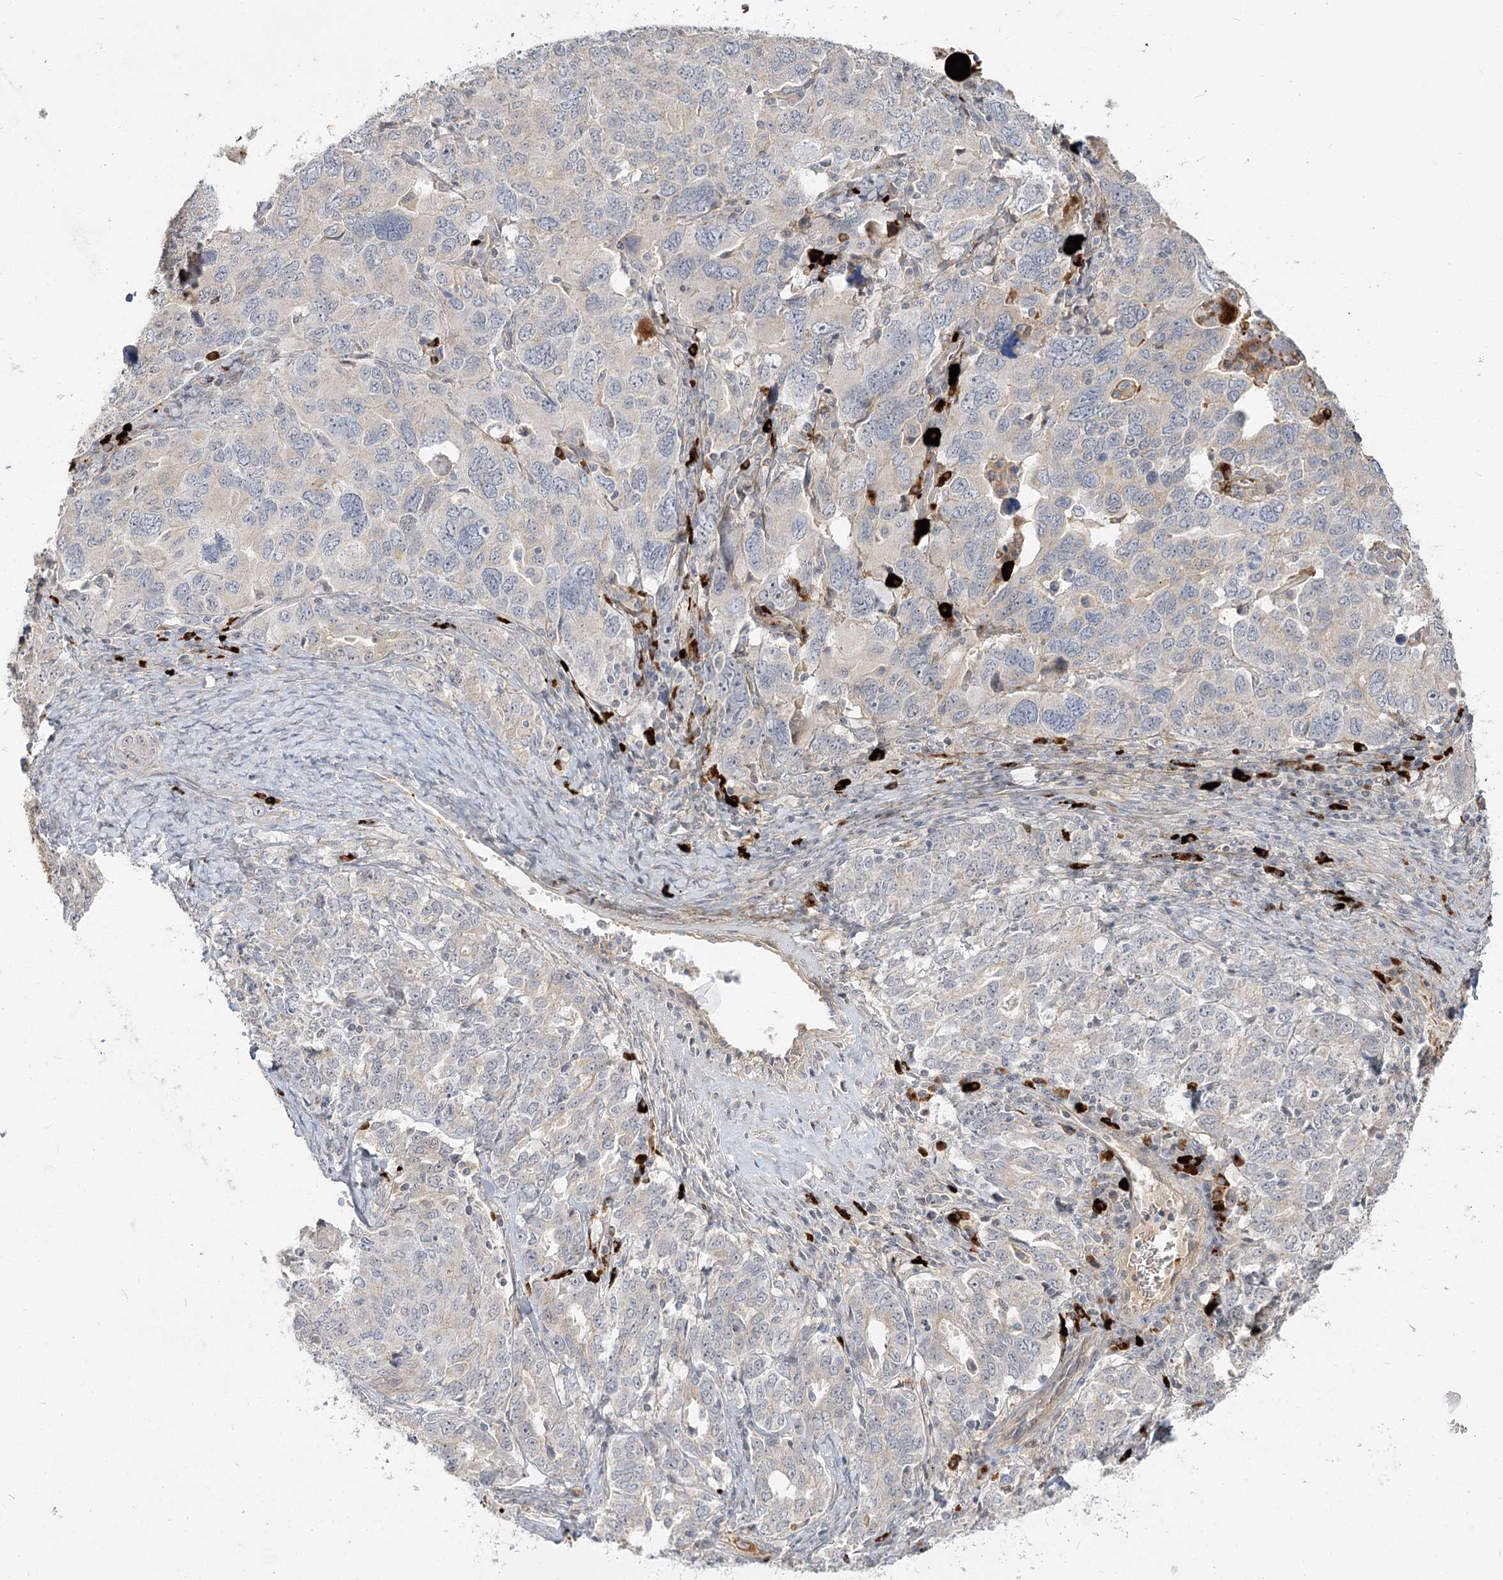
{"staining": {"intensity": "negative", "quantity": "none", "location": "none"}, "tissue": "ovarian cancer", "cell_type": "Tumor cells", "image_type": "cancer", "snomed": [{"axis": "morphology", "description": "Carcinoma, endometroid"}, {"axis": "topography", "description": "Ovary"}], "caption": "Micrograph shows no significant protein expression in tumor cells of ovarian endometroid carcinoma. (Immunohistochemistry (ihc), brightfield microscopy, high magnification).", "gene": "GUCY2C", "patient": {"sex": "female", "age": 62}}